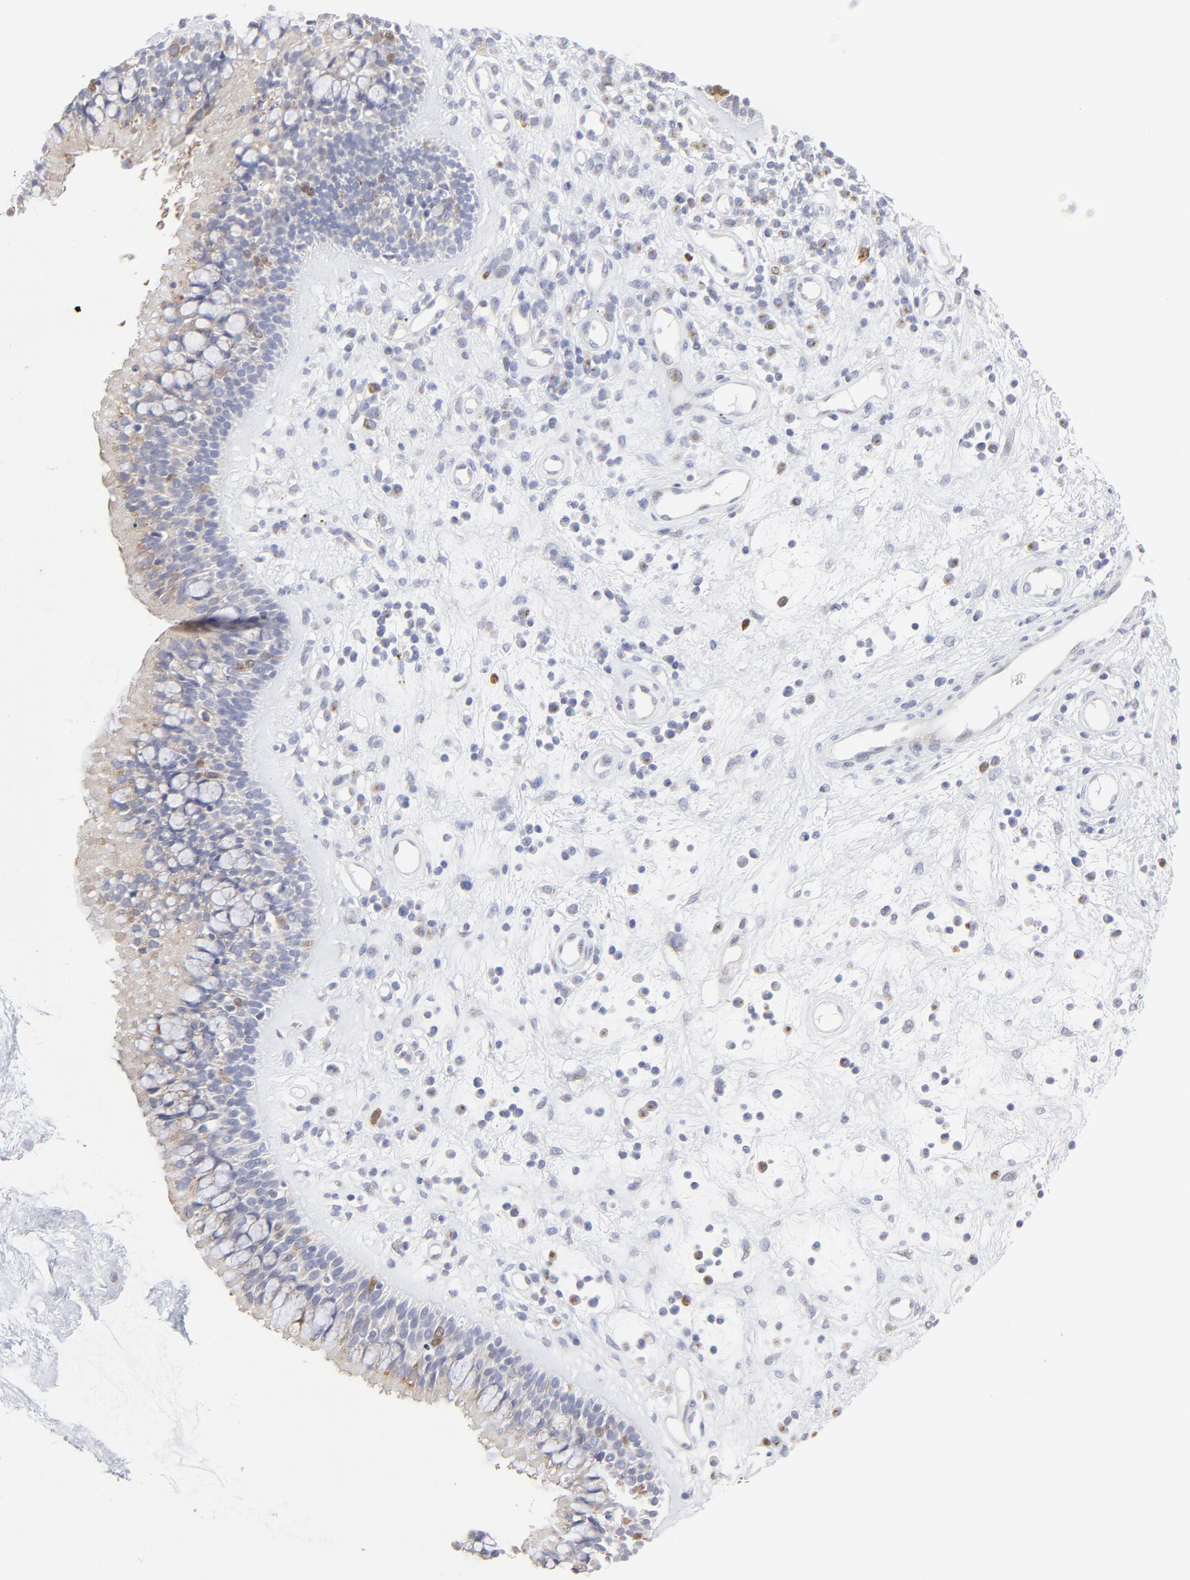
{"staining": {"intensity": "weak", "quantity": "<25%", "location": "cytoplasmic/membranous"}, "tissue": "nasopharynx", "cell_type": "Respiratory epithelial cells", "image_type": "normal", "snomed": [{"axis": "morphology", "description": "Normal tissue, NOS"}, {"axis": "morphology", "description": "Inflammation, NOS"}, {"axis": "topography", "description": "Nasopharynx"}], "caption": "Immunohistochemical staining of unremarkable nasopharynx reveals no significant expression in respiratory epithelial cells. (DAB (3,3'-diaminobenzidine) immunohistochemistry, high magnification).", "gene": "NCAPH", "patient": {"sex": "male", "age": 48}}